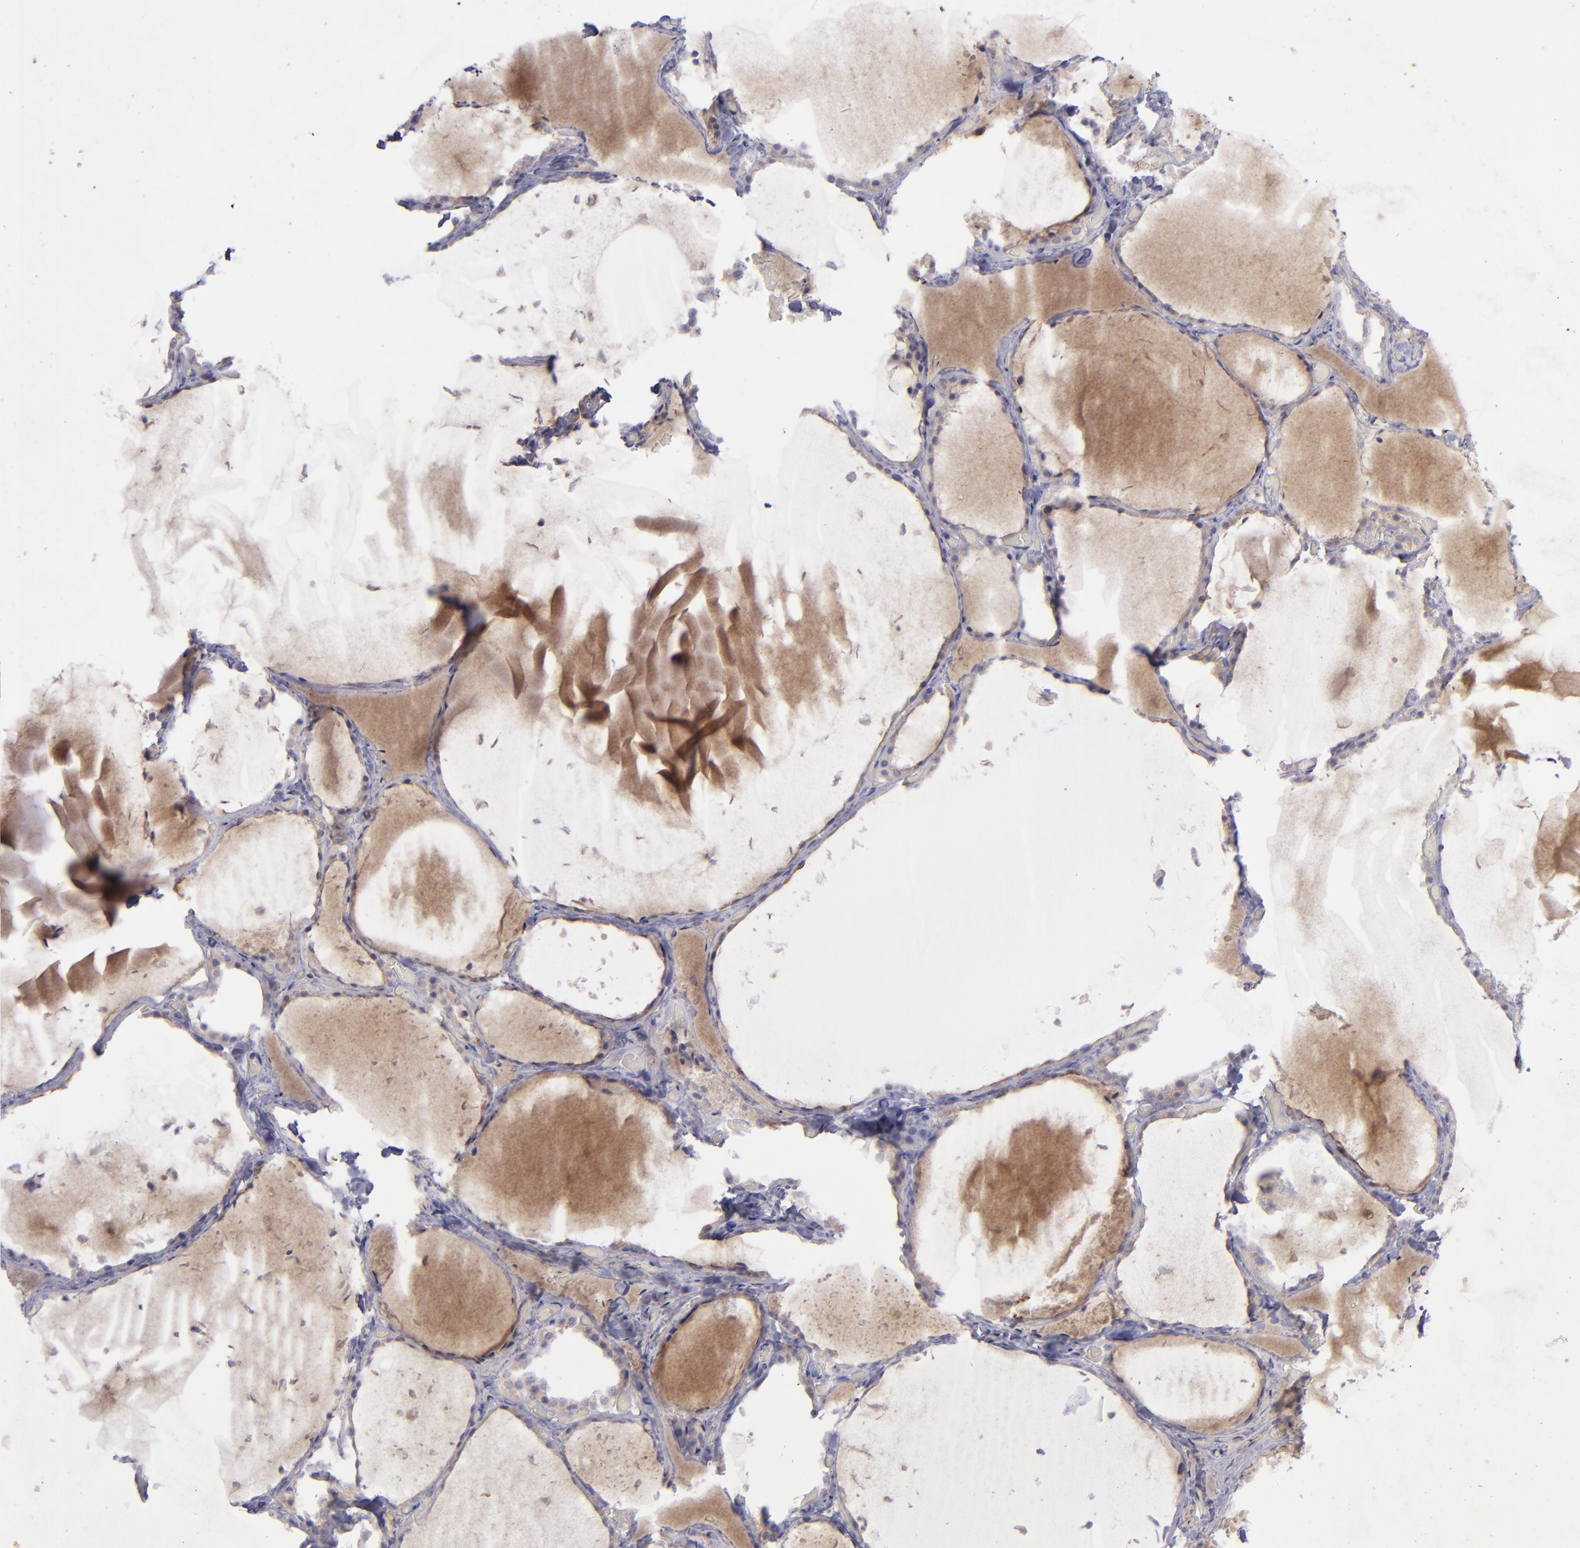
{"staining": {"intensity": "weak", "quantity": "25%-75%", "location": "cytoplasmic/membranous"}, "tissue": "thyroid gland", "cell_type": "Glandular cells", "image_type": "normal", "snomed": [{"axis": "morphology", "description": "Normal tissue, NOS"}, {"axis": "topography", "description": "Thyroid gland"}], "caption": "IHC of unremarkable thyroid gland exhibits low levels of weak cytoplasmic/membranous expression in approximately 25%-75% of glandular cells.", "gene": "EVPL", "patient": {"sex": "female", "age": 22}}